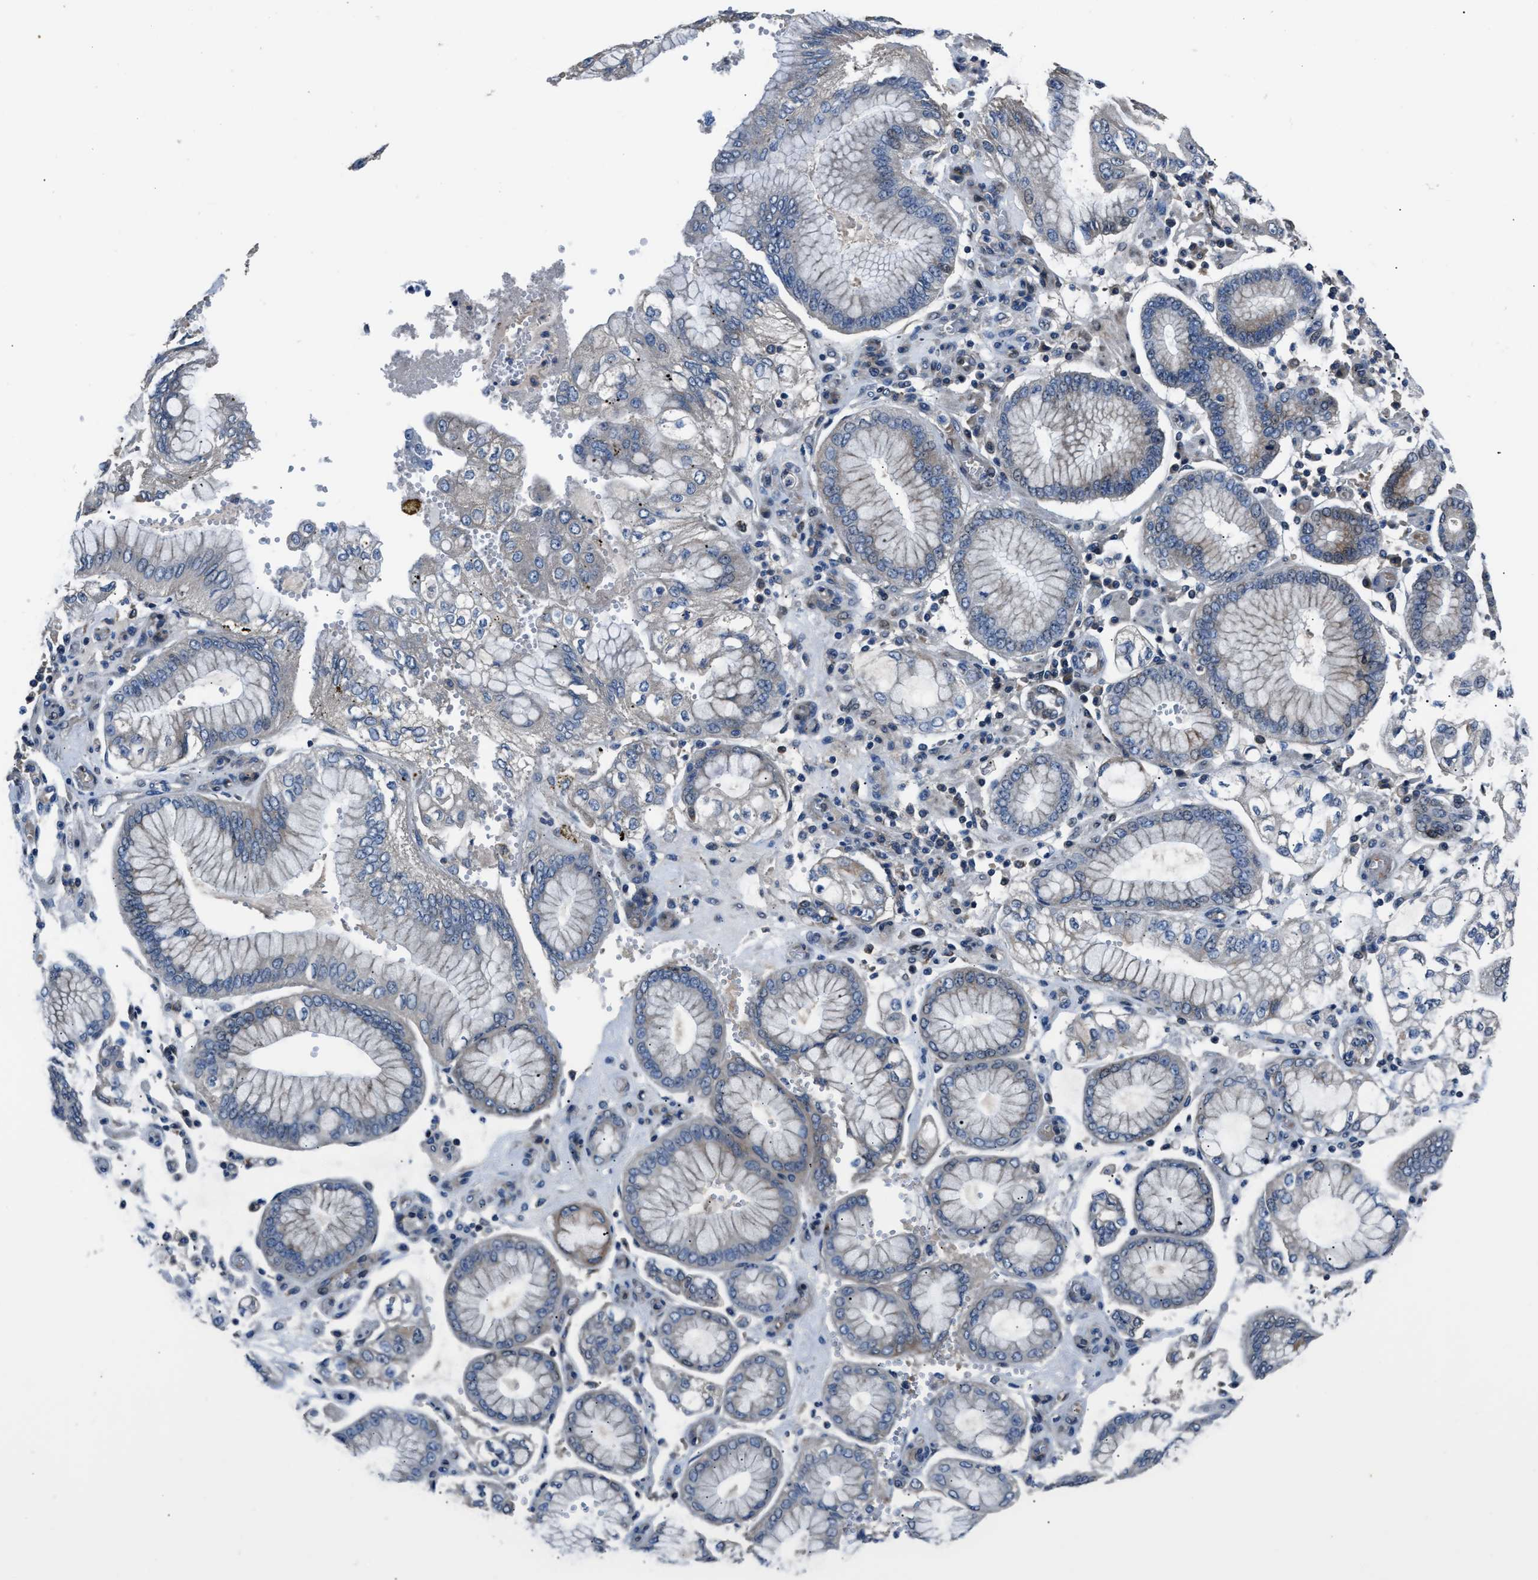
{"staining": {"intensity": "weak", "quantity": "<25%", "location": "cytoplasmic/membranous"}, "tissue": "stomach cancer", "cell_type": "Tumor cells", "image_type": "cancer", "snomed": [{"axis": "morphology", "description": "Adenocarcinoma, NOS"}, {"axis": "topography", "description": "Stomach"}], "caption": "IHC photomicrograph of neoplastic tissue: stomach cancer stained with DAB (3,3'-diaminobenzidine) reveals no significant protein positivity in tumor cells. Nuclei are stained in blue.", "gene": "TNRC18", "patient": {"sex": "male", "age": 76}}